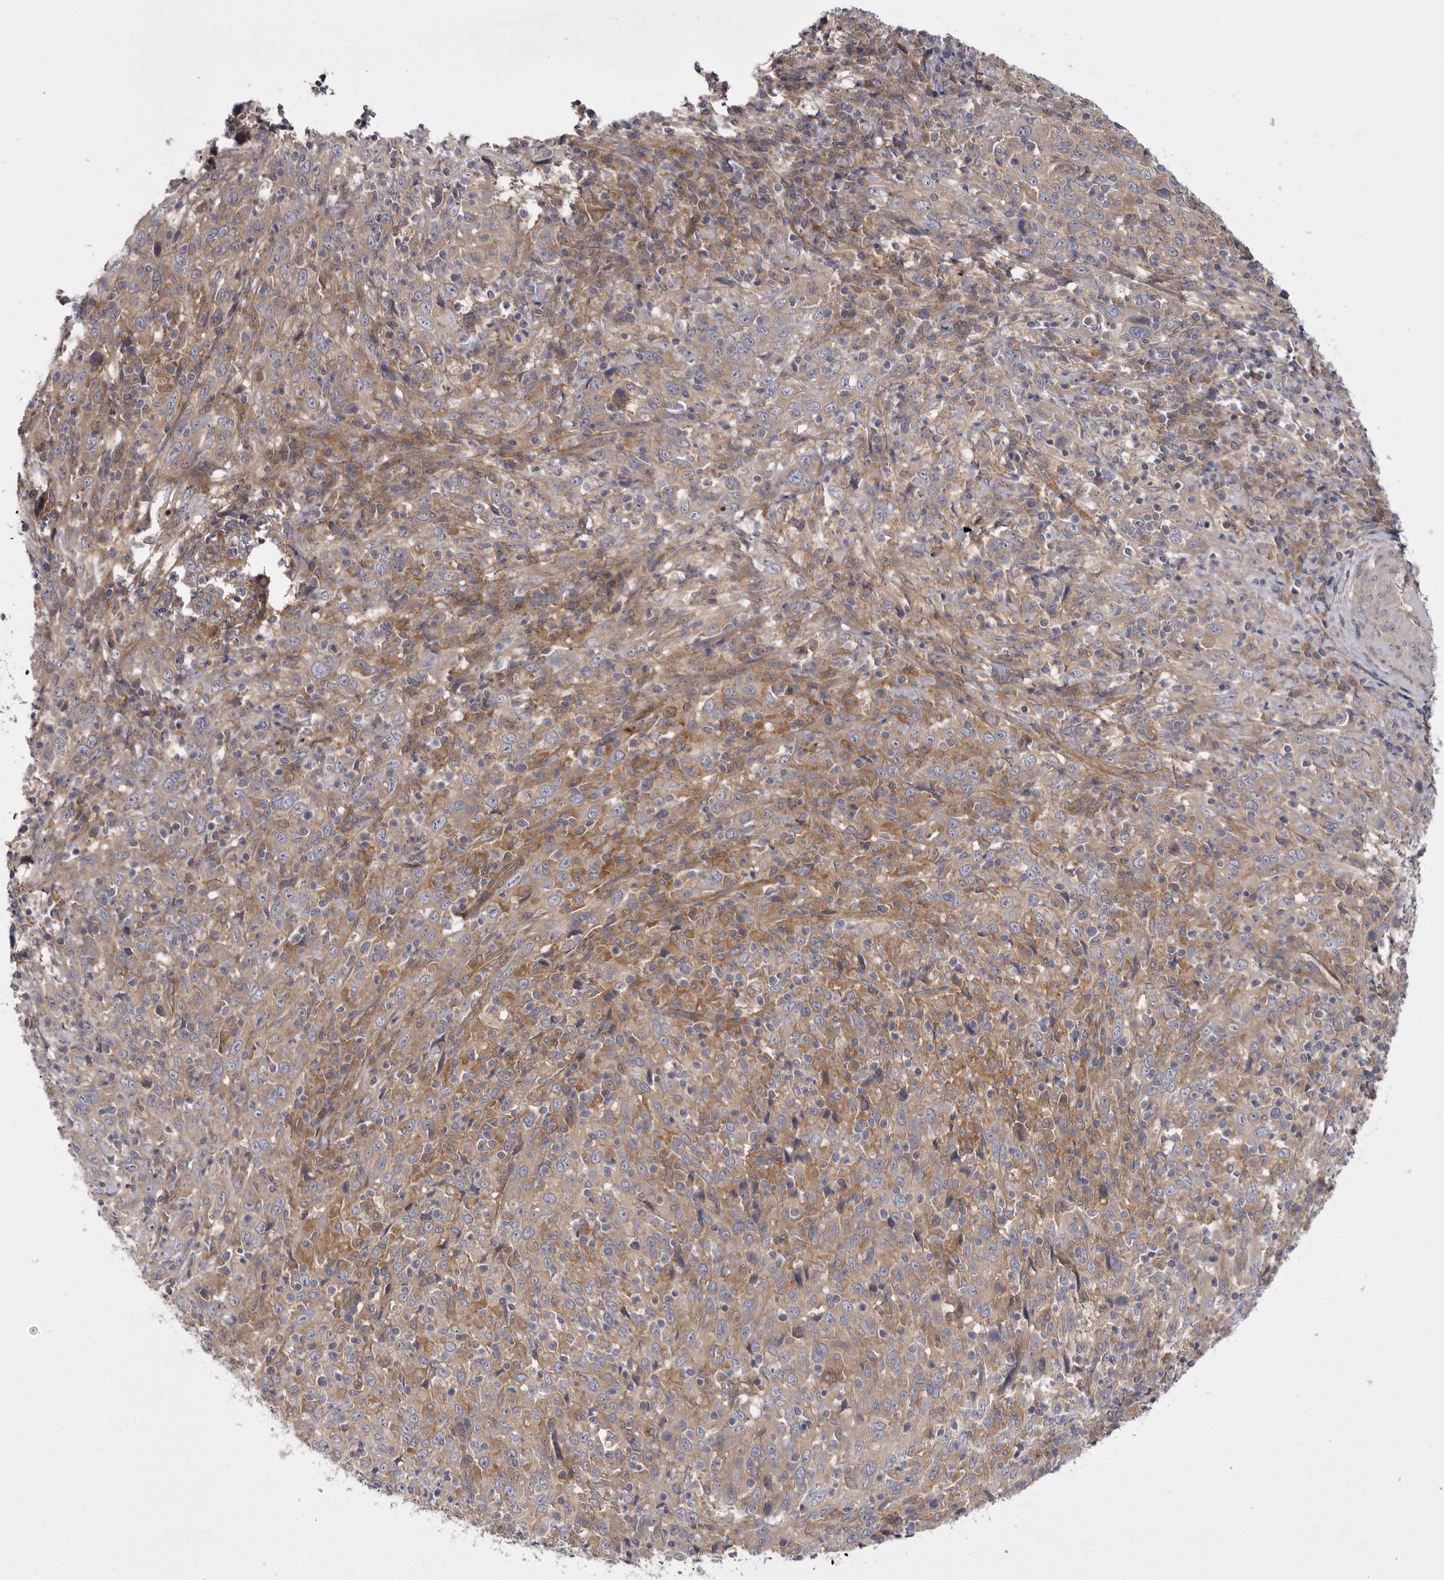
{"staining": {"intensity": "weak", "quantity": ">75%", "location": "cytoplasmic/membranous"}, "tissue": "cervical cancer", "cell_type": "Tumor cells", "image_type": "cancer", "snomed": [{"axis": "morphology", "description": "Squamous cell carcinoma, NOS"}, {"axis": "topography", "description": "Cervix"}], "caption": "Immunohistochemistry (IHC) image of neoplastic tissue: cervical cancer (squamous cell carcinoma) stained using immunohistochemistry (IHC) demonstrates low levels of weak protein expression localized specifically in the cytoplasmic/membranous of tumor cells, appearing as a cytoplasmic/membranous brown color.", "gene": "OSBPL9", "patient": {"sex": "female", "age": 46}}